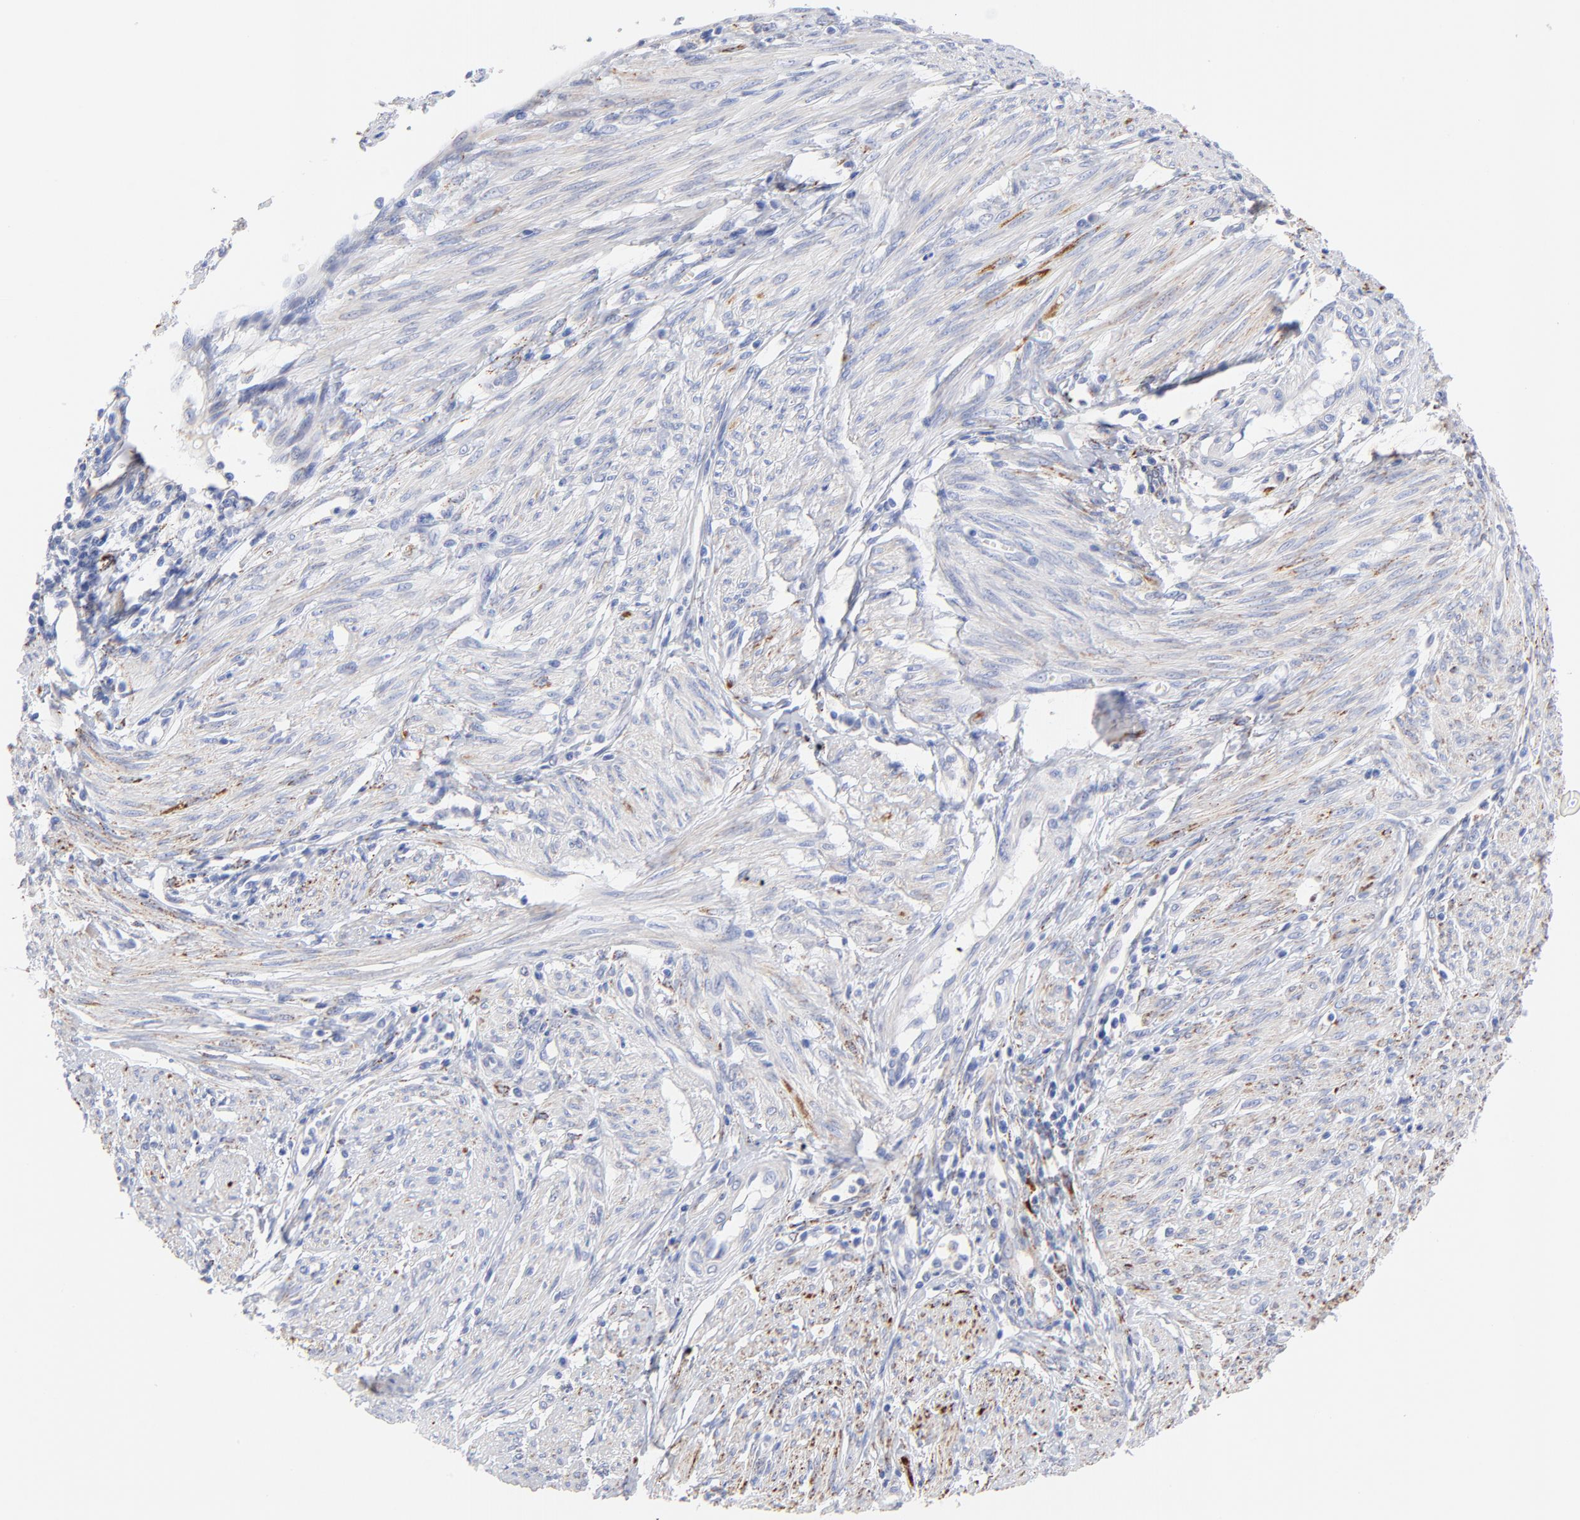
{"staining": {"intensity": "weak", "quantity": "25%-75%", "location": "cytoplasmic/membranous"}, "tissue": "endometrial cancer", "cell_type": "Tumor cells", "image_type": "cancer", "snomed": [{"axis": "morphology", "description": "Adenocarcinoma, NOS"}, {"axis": "topography", "description": "Endometrium"}], "caption": "DAB immunohistochemical staining of endometrial cancer exhibits weak cytoplasmic/membranous protein staining in approximately 25%-75% of tumor cells. The staining is performed using DAB (3,3'-diaminobenzidine) brown chromogen to label protein expression. The nuclei are counter-stained blue using hematoxylin.", "gene": "FBXO10", "patient": {"sex": "female", "age": 75}}